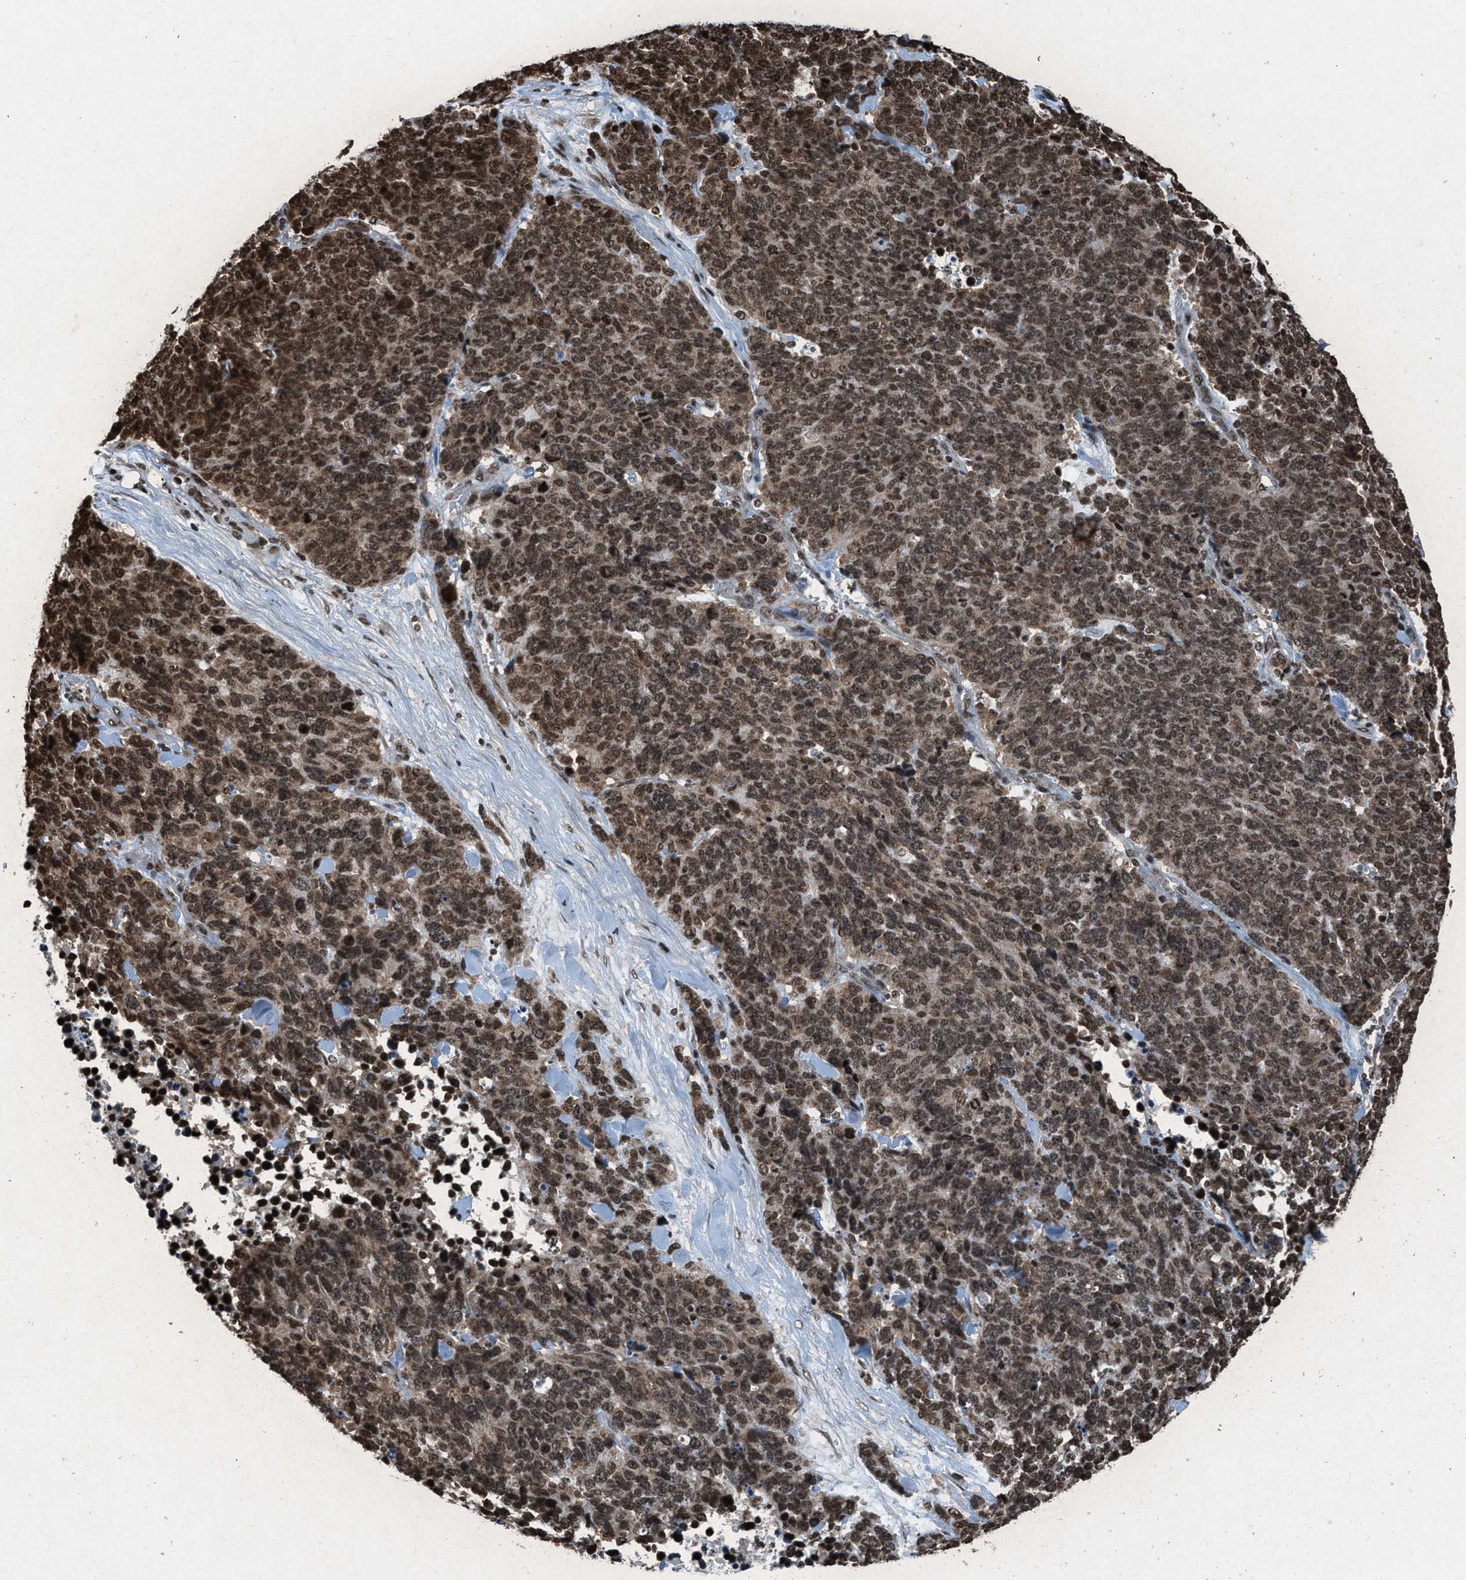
{"staining": {"intensity": "moderate", "quantity": ">75%", "location": "cytoplasmic/membranous,nuclear"}, "tissue": "lung cancer", "cell_type": "Tumor cells", "image_type": "cancer", "snomed": [{"axis": "morphology", "description": "Neoplasm, malignant, NOS"}, {"axis": "topography", "description": "Lung"}], "caption": "This is a histology image of immunohistochemistry staining of lung cancer, which shows moderate positivity in the cytoplasmic/membranous and nuclear of tumor cells.", "gene": "NXF1", "patient": {"sex": "female", "age": 58}}